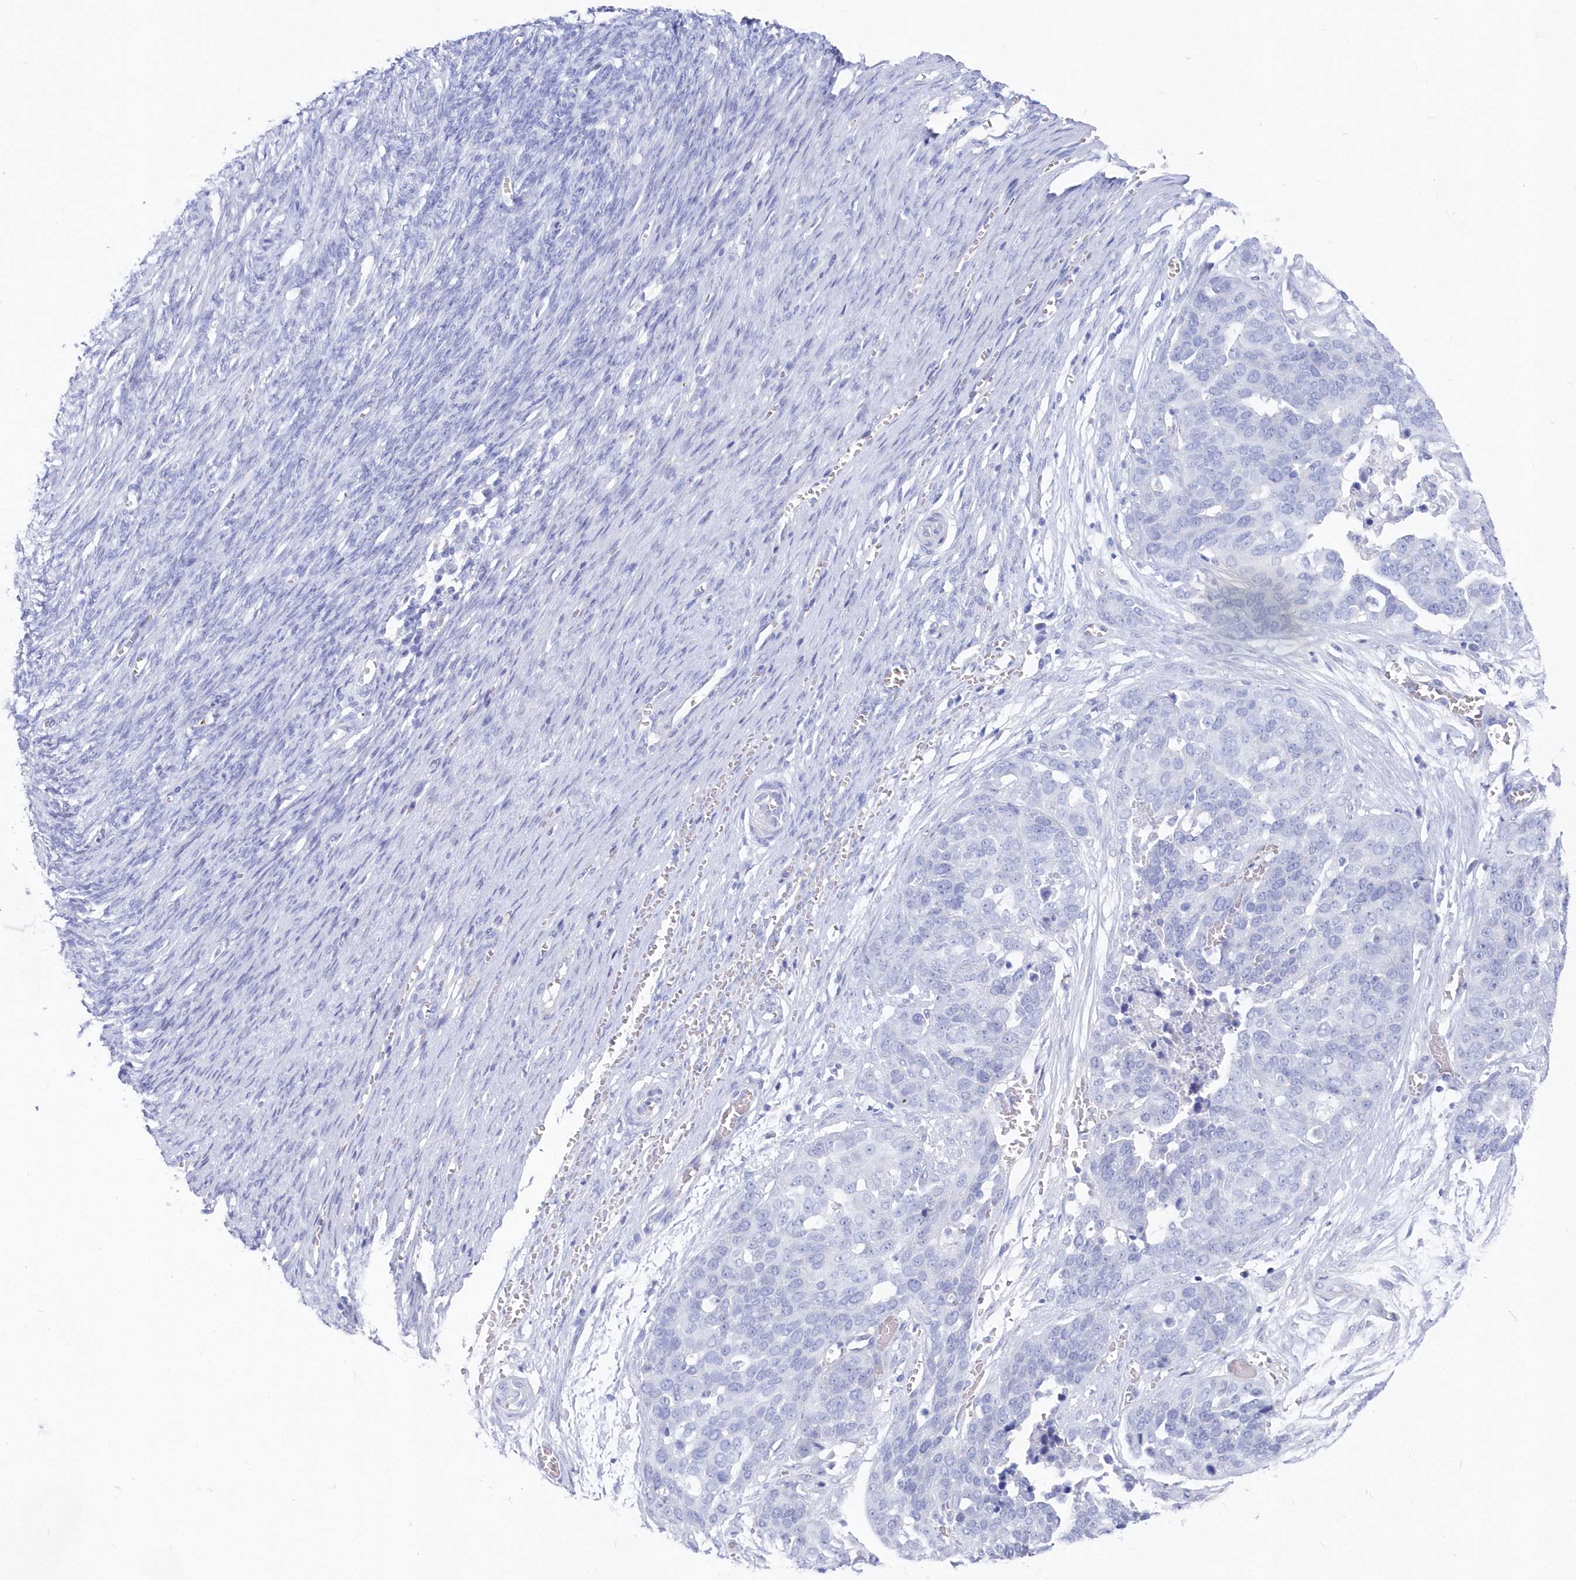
{"staining": {"intensity": "negative", "quantity": "none", "location": "none"}, "tissue": "ovarian cancer", "cell_type": "Tumor cells", "image_type": "cancer", "snomed": [{"axis": "morphology", "description": "Cystadenocarcinoma, serous, NOS"}, {"axis": "topography", "description": "Ovary"}], "caption": "An IHC micrograph of ovarian cancer is shown. There is no staining in tumor cells of ovarian cancer. The staining is performed using DAB (3,3'-diaminobenzidine) brown chromogen with nuclei counter-stained in using hematoxylin.", "gene": "CSNK1G2", "patient": {"sex": "female", "age": 44}}